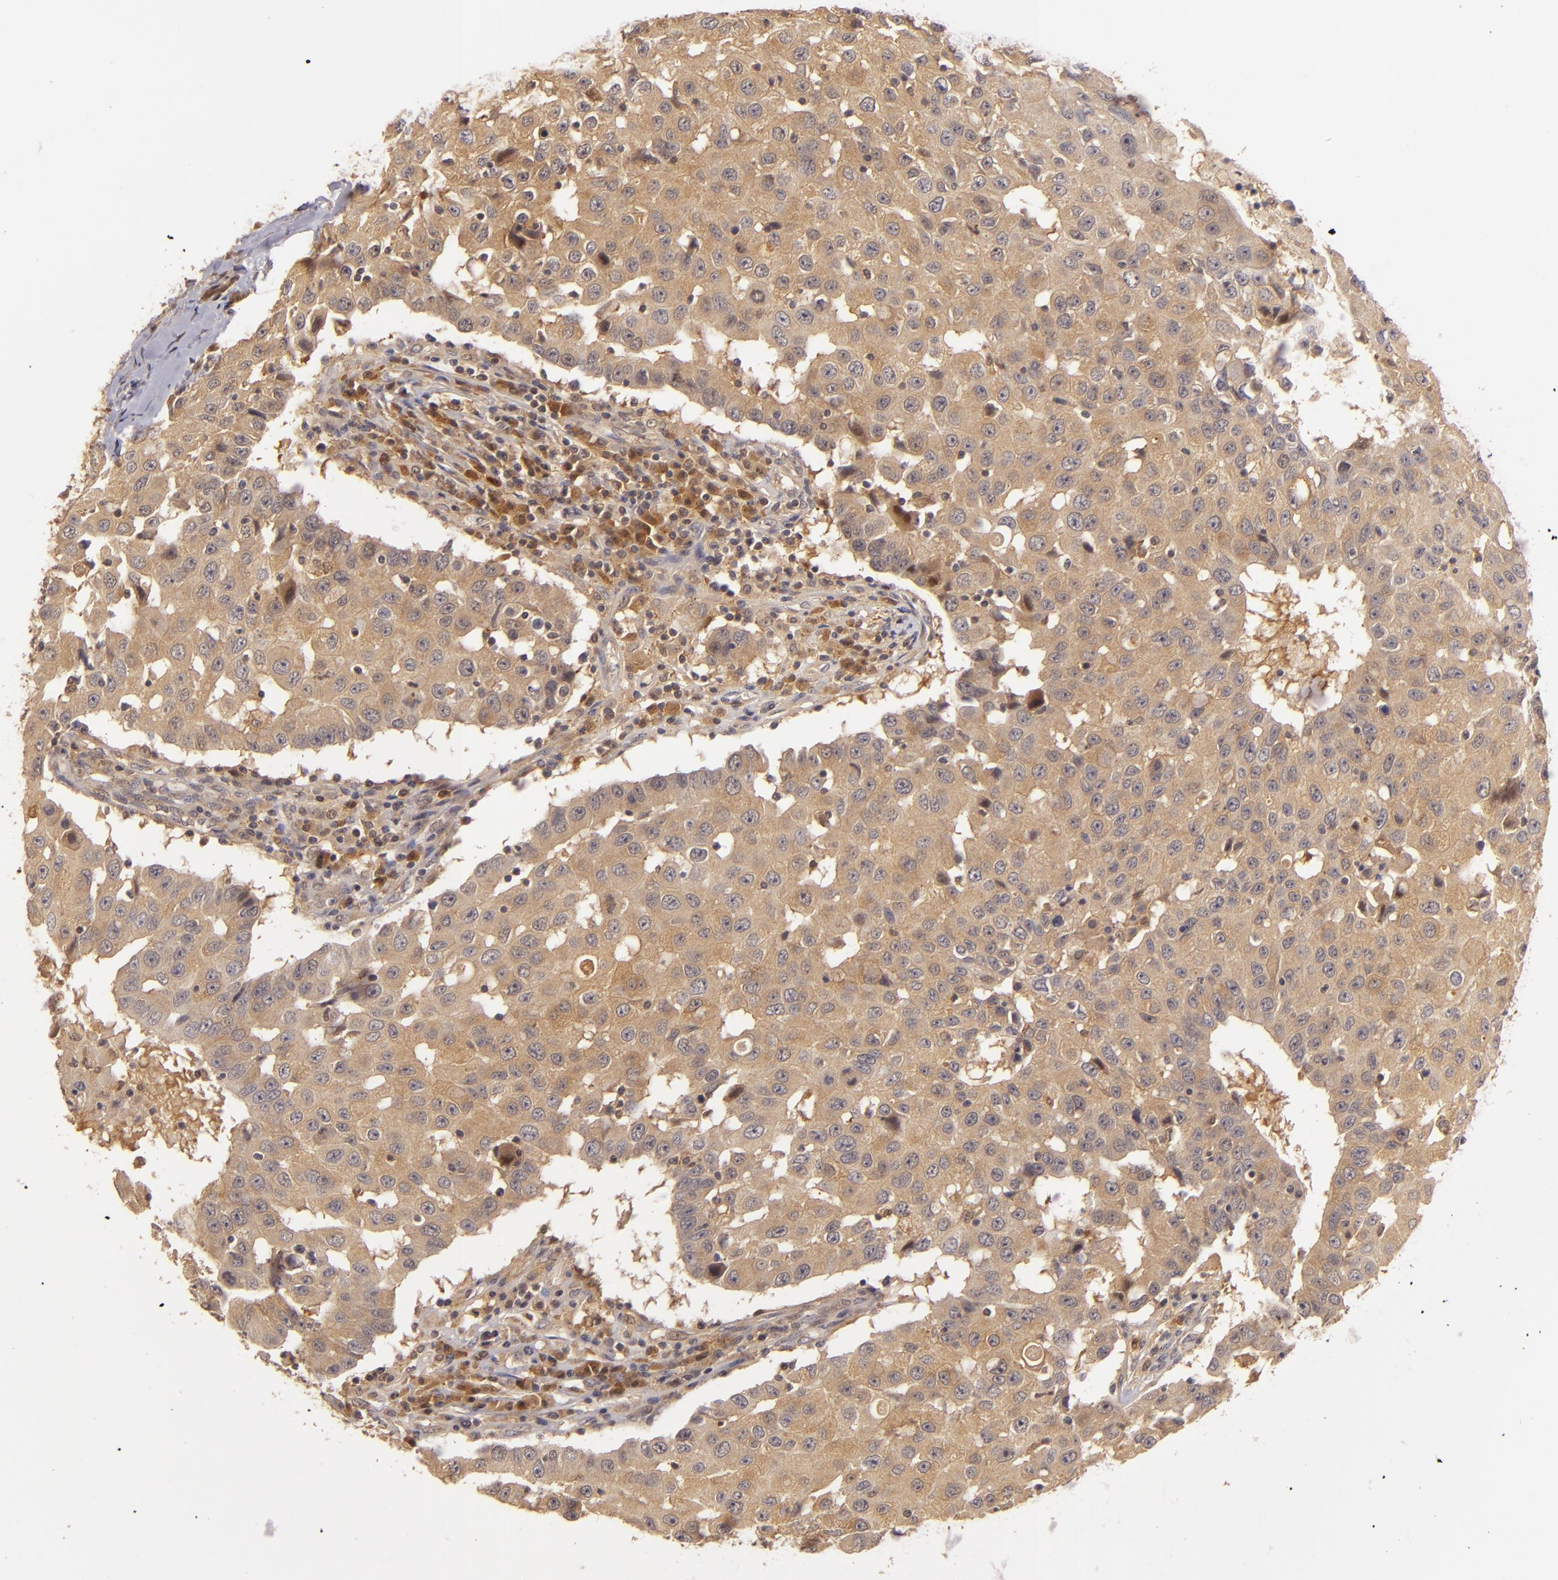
{"staining": {"intensity": "strong", "quantity": ">75%", "location": "cytoplasmic/membranous"}, "tissue": "breast cancer", "cell_type": "Tumor cells", "image_type": "cancer", "snomed": [{"axis": "morphology", "description": "Duct carcinoma"}, {"axis": "topography", "description": "Breast"}], "caption": "This is a micrograph of IHC staining of breast infiltrating ductal carcinoma, which shows strong positivity in the cytoplasmic/membranous of tumor cells.", "gene": "PRKCD", "patient": {"sex": "female", "age": 27}}